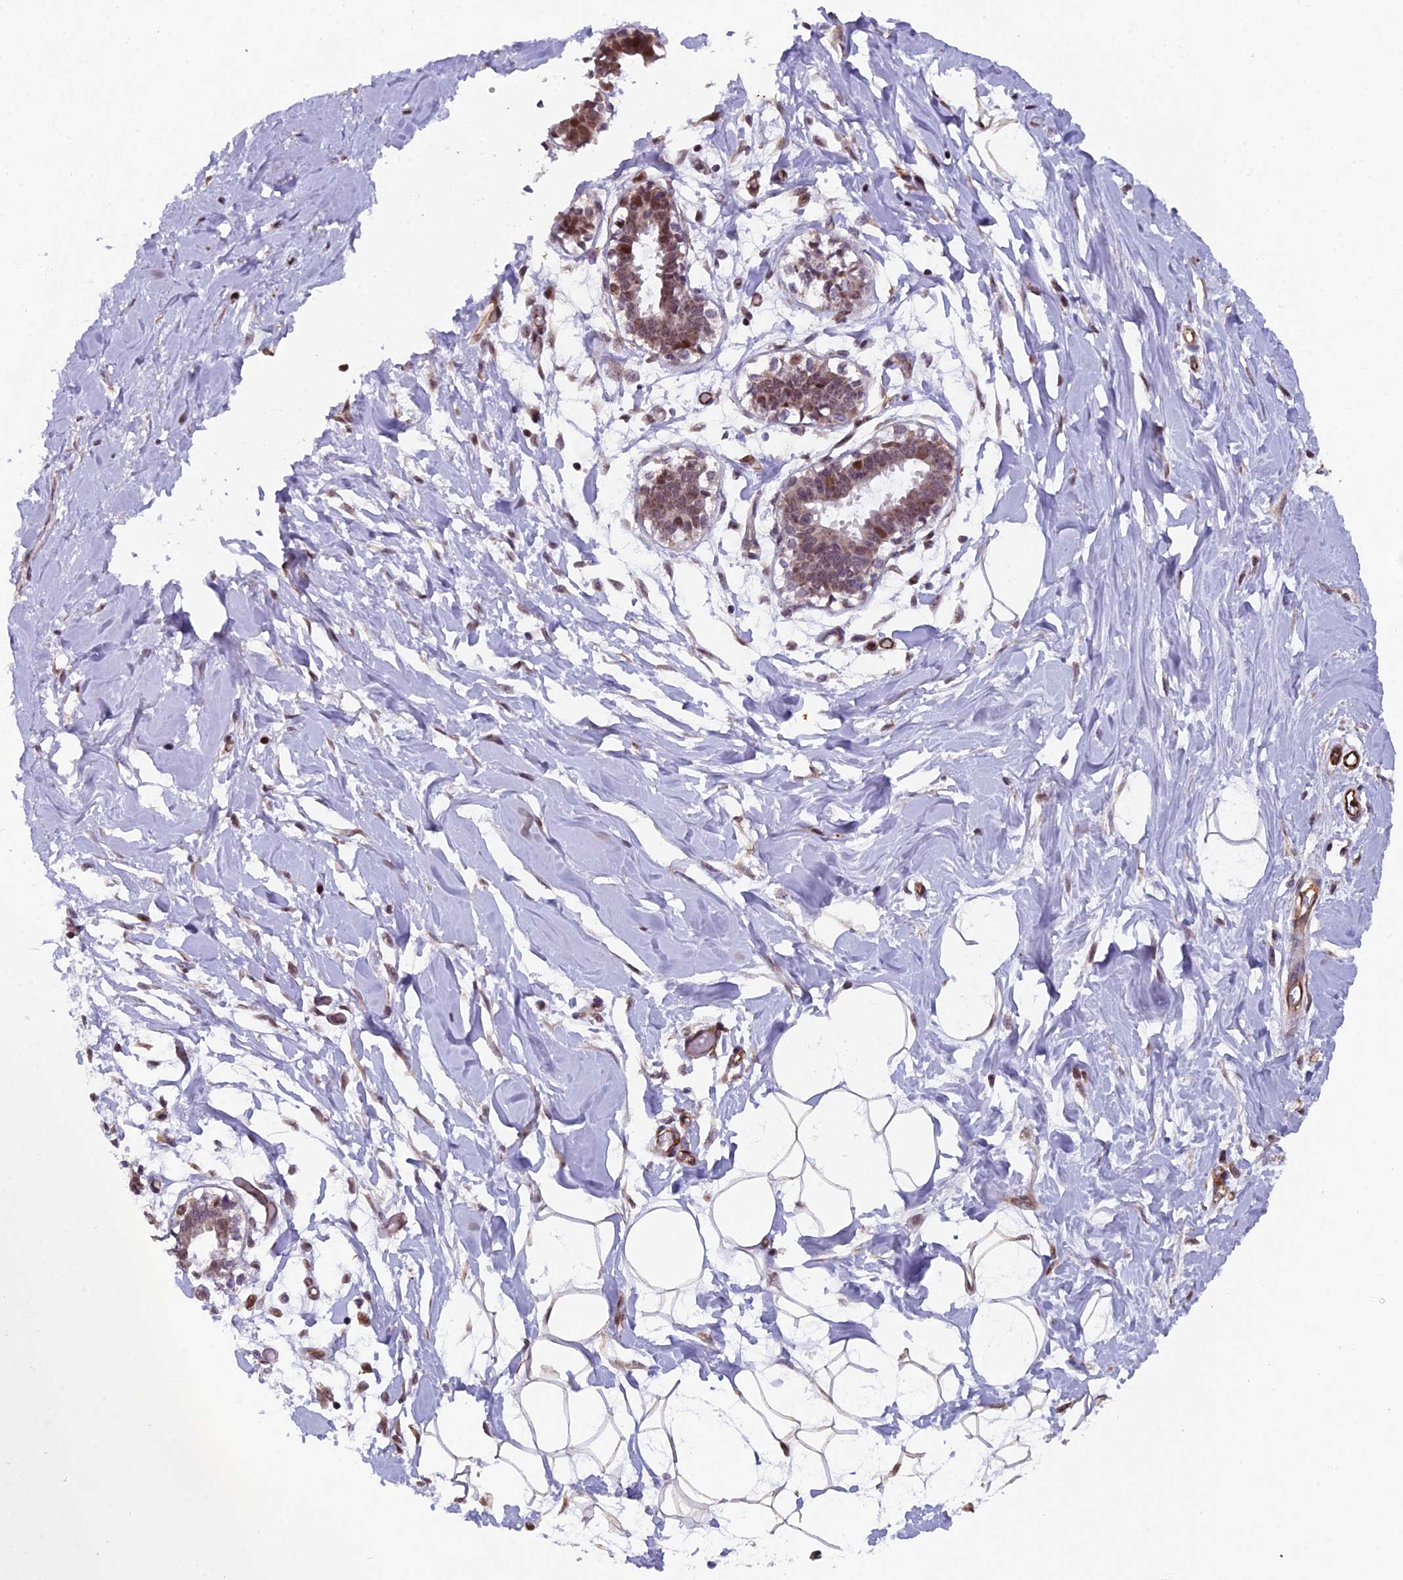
{"staining": {"intensity": "negative", "quantity": "none", "location": "none"}, "tissue": "breast", "cell_type": "Adipocytes", "image_type": "normal", "snomed": [{"axis": "morphology", "description": "Normal tissue, NOS"}, {"axis": "topography", "description": "Breast"}], "caption": "Adipocytes show no significant protein positivity in normal breast. (Stains: DAB immunohistochemistry with hematoxylin counter stain, Microscopy: brightfield microscopy at high magnification).", "gene": "XKR9", "patient": {"sex": "female", "age": 27}}